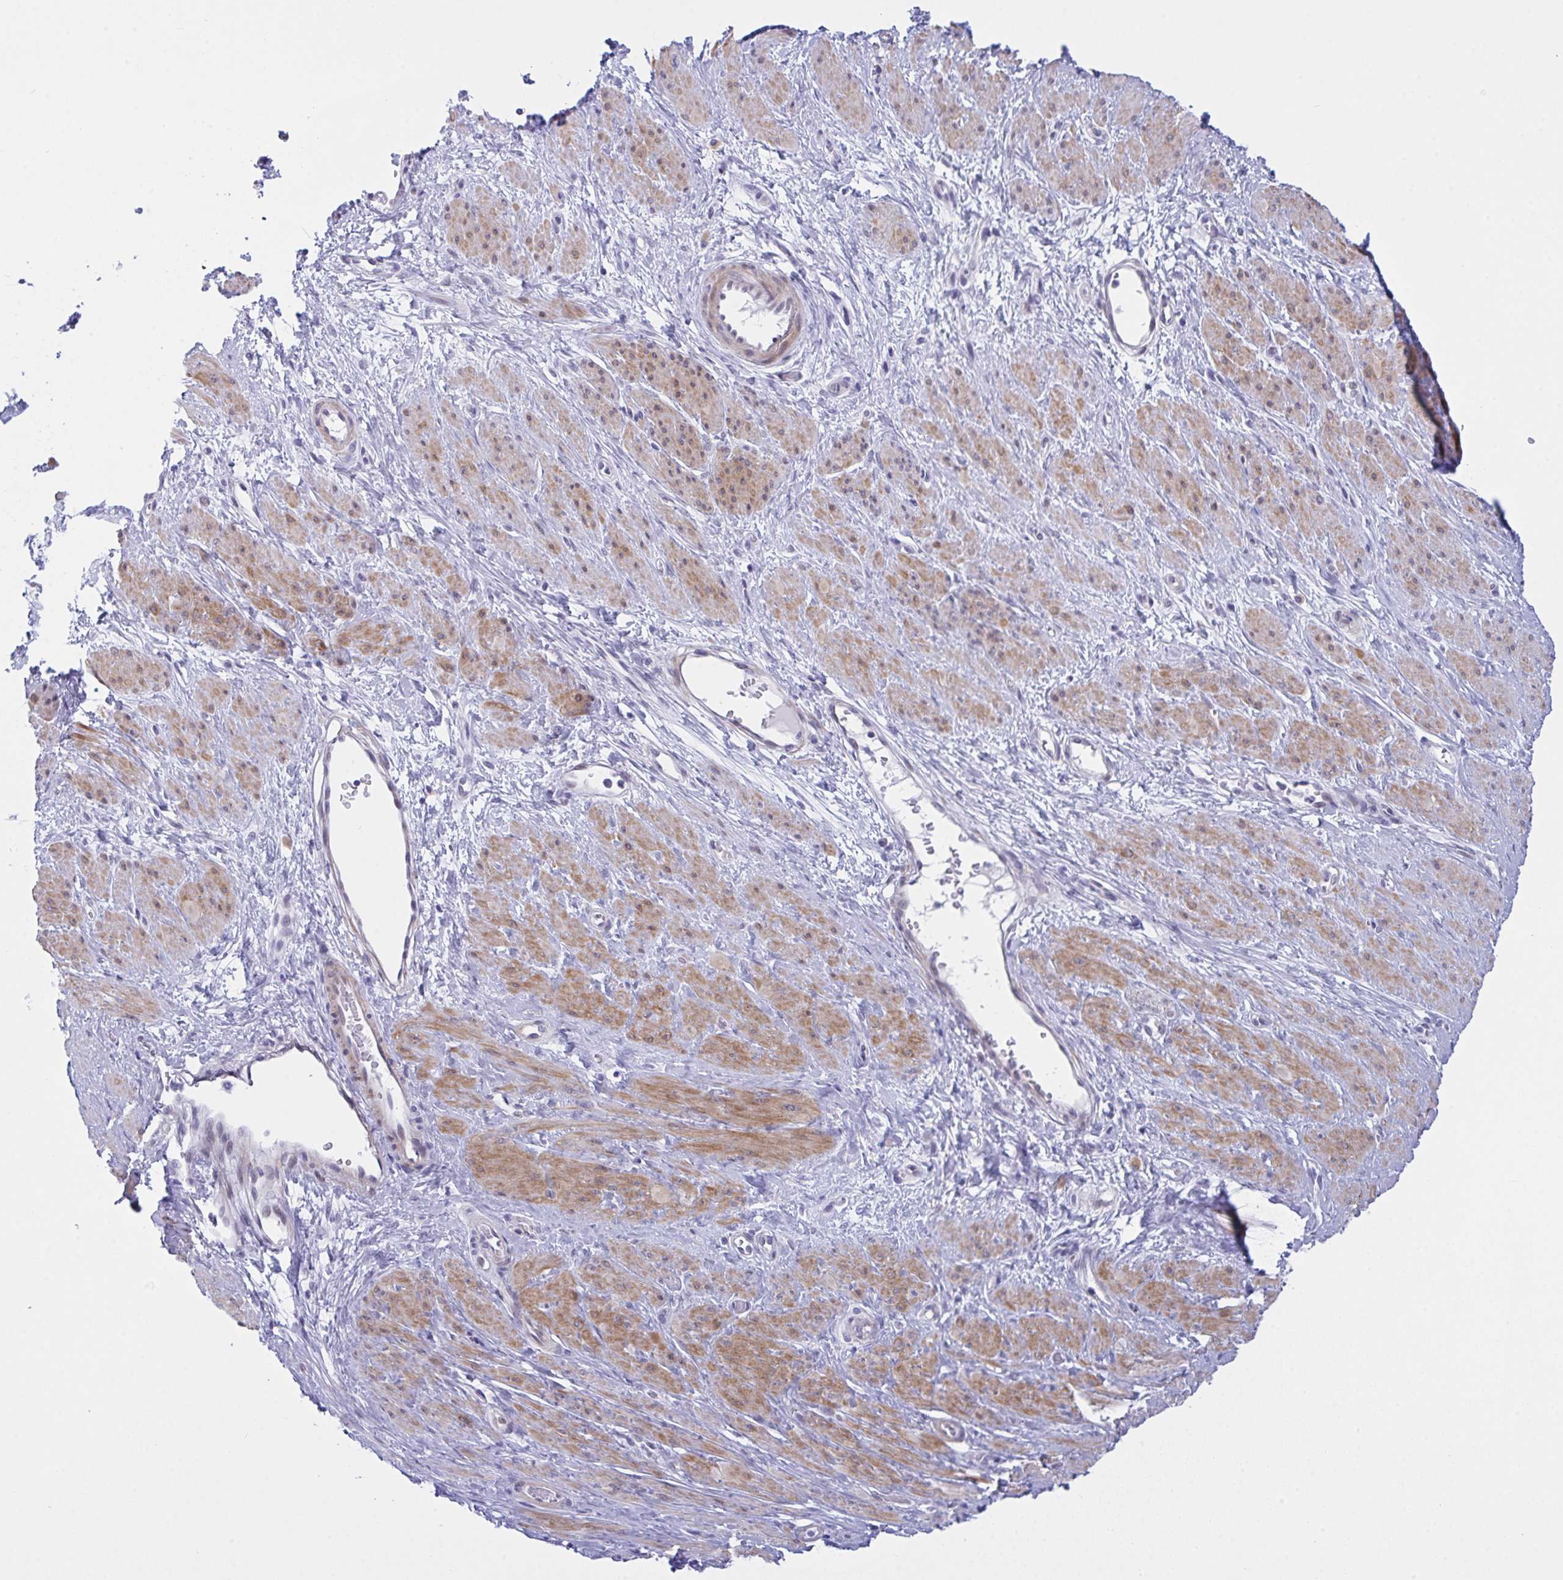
{"staining": {"intensity": "moderate", "quantity": "25%-75%", "location": "cytoplasmic/membranous"}, "tissue": "smooth muscle", "cell_type": "Smooth muscle cells", "image_type": "normal", "snomed": [{"axis": "morphology", "description": "Normal tissue, NOS"}, {"axis": "topography", "description": "Smooth muscle"}, {"axis": "topography", "description": "Uterus"}], "caption": "IHC micrograph of benign human smooth muscle stained for a protein (brown), which displays medium levels of moderate cytoplasmic/membranous expression in about 25%-75% of smooth muscle cells.", "gene": "FBXL22", "patient": {"sex": "female", "age": 39}}